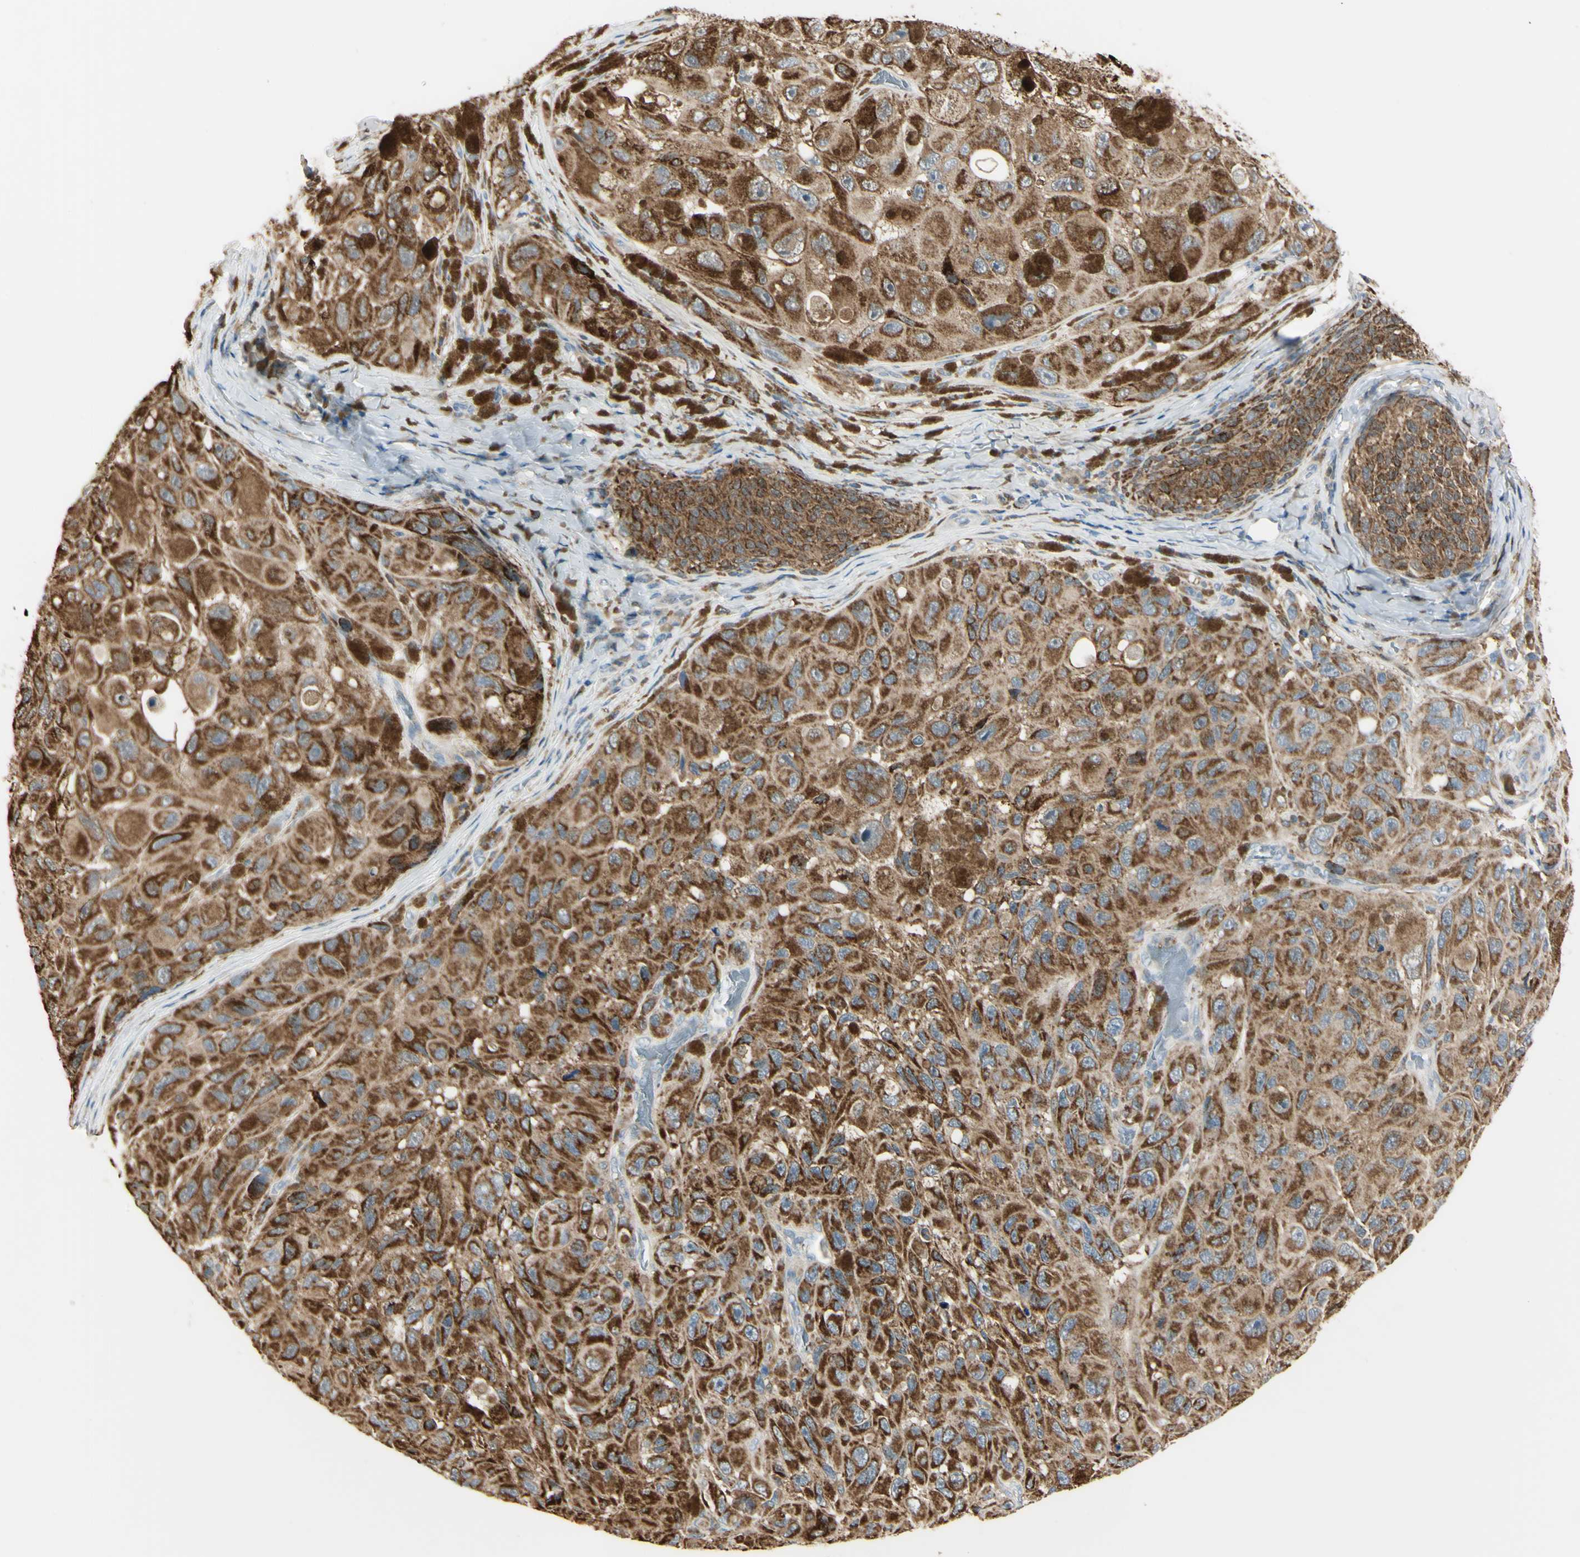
{"staining": {"intensity": "strong", "quantity": ">75%", "location": "cytoplasmic/membranous"}, "tissue": "melanoma", "cell_type": "Tumor cells", "image_type": "cancer", "snomed": [{"axis": "morphology", "description": "Malignant melanoma, NOS"}, {"axis": "topography", "description": "Skin"}], "caption": "Human melanoma stained with a brown dye reveals strong cytoplasmic/membranous positive expression in about >75% of tumor cells.", "gene": "CYRIB", "patient": {"sex": "female", "age": 73}}